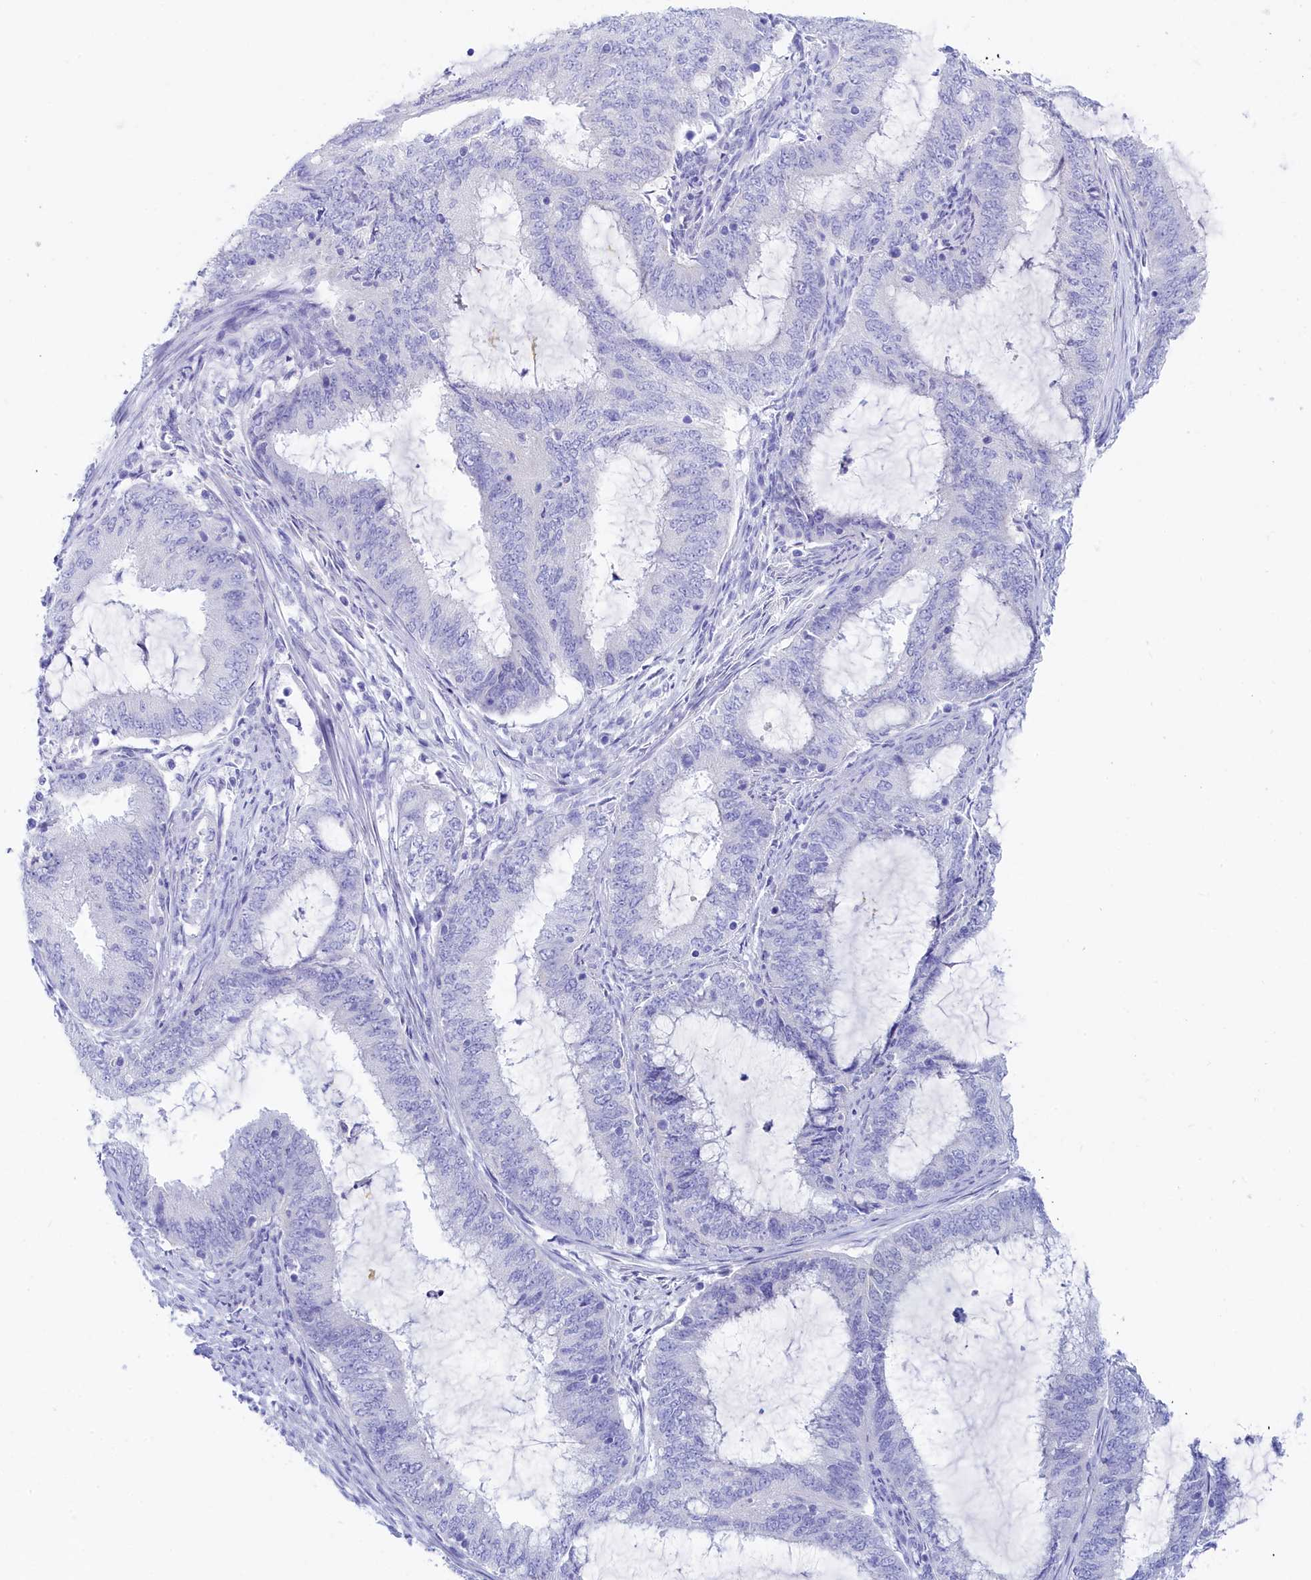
{"staining": {"intensity": "negative", "quantity": "none", "location": "none"}, "tissue": "endometrial cancer", "cell_type": "Tumor cells", "image_type": "cancer", "snomed": [{"axis": "morphology", "description": "Adenocarcinoma, NOS"}, {"axis": "topography", "description": "Endometrium"}], "caption": "The photomicrograph shows no staining of tumor cells in adenocarcinoma (endometrial). (Immunohistochemistry, brightfield microscopy, high magnification).", "gene": "TRIM10", "patient": {"sex": "female", "age": 51}}